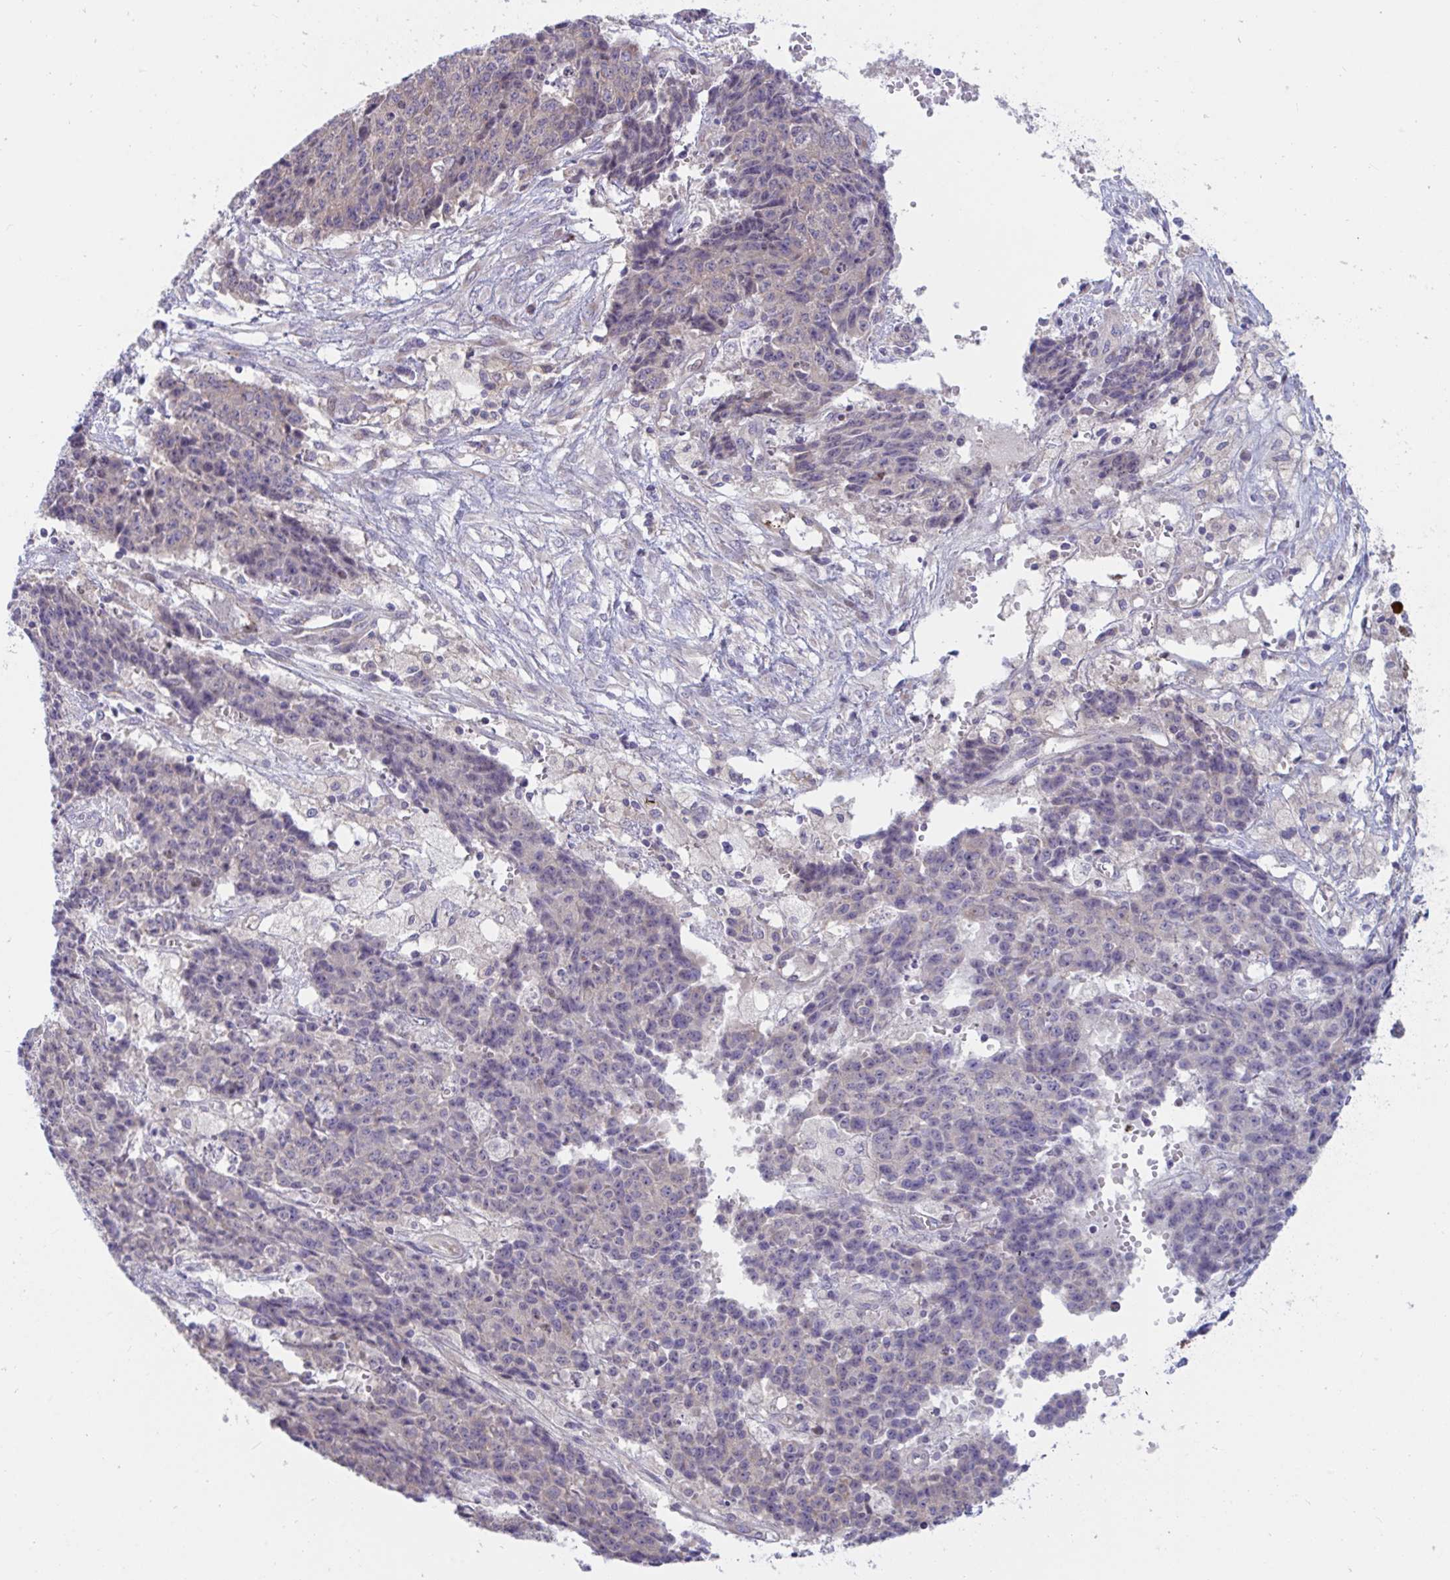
{"staining": {"intensity": "negative", "quantity": "none", "location": "none"}, "tissue": "ovarian cancer", "cell_type": "Tumor cells", "image_type": "cancer", "snomed": [{"axis": "morphology", "description": "Carcinoma, endometroid"}, {"axis": "topography", "description": "Ovary"}], "caption": "The micrograph demonstrates no significant expression in tumor cells of endometroid carcinoma (ovarian).", "gene": "IL37", "patient": {"sex": "female", "age": 42}}